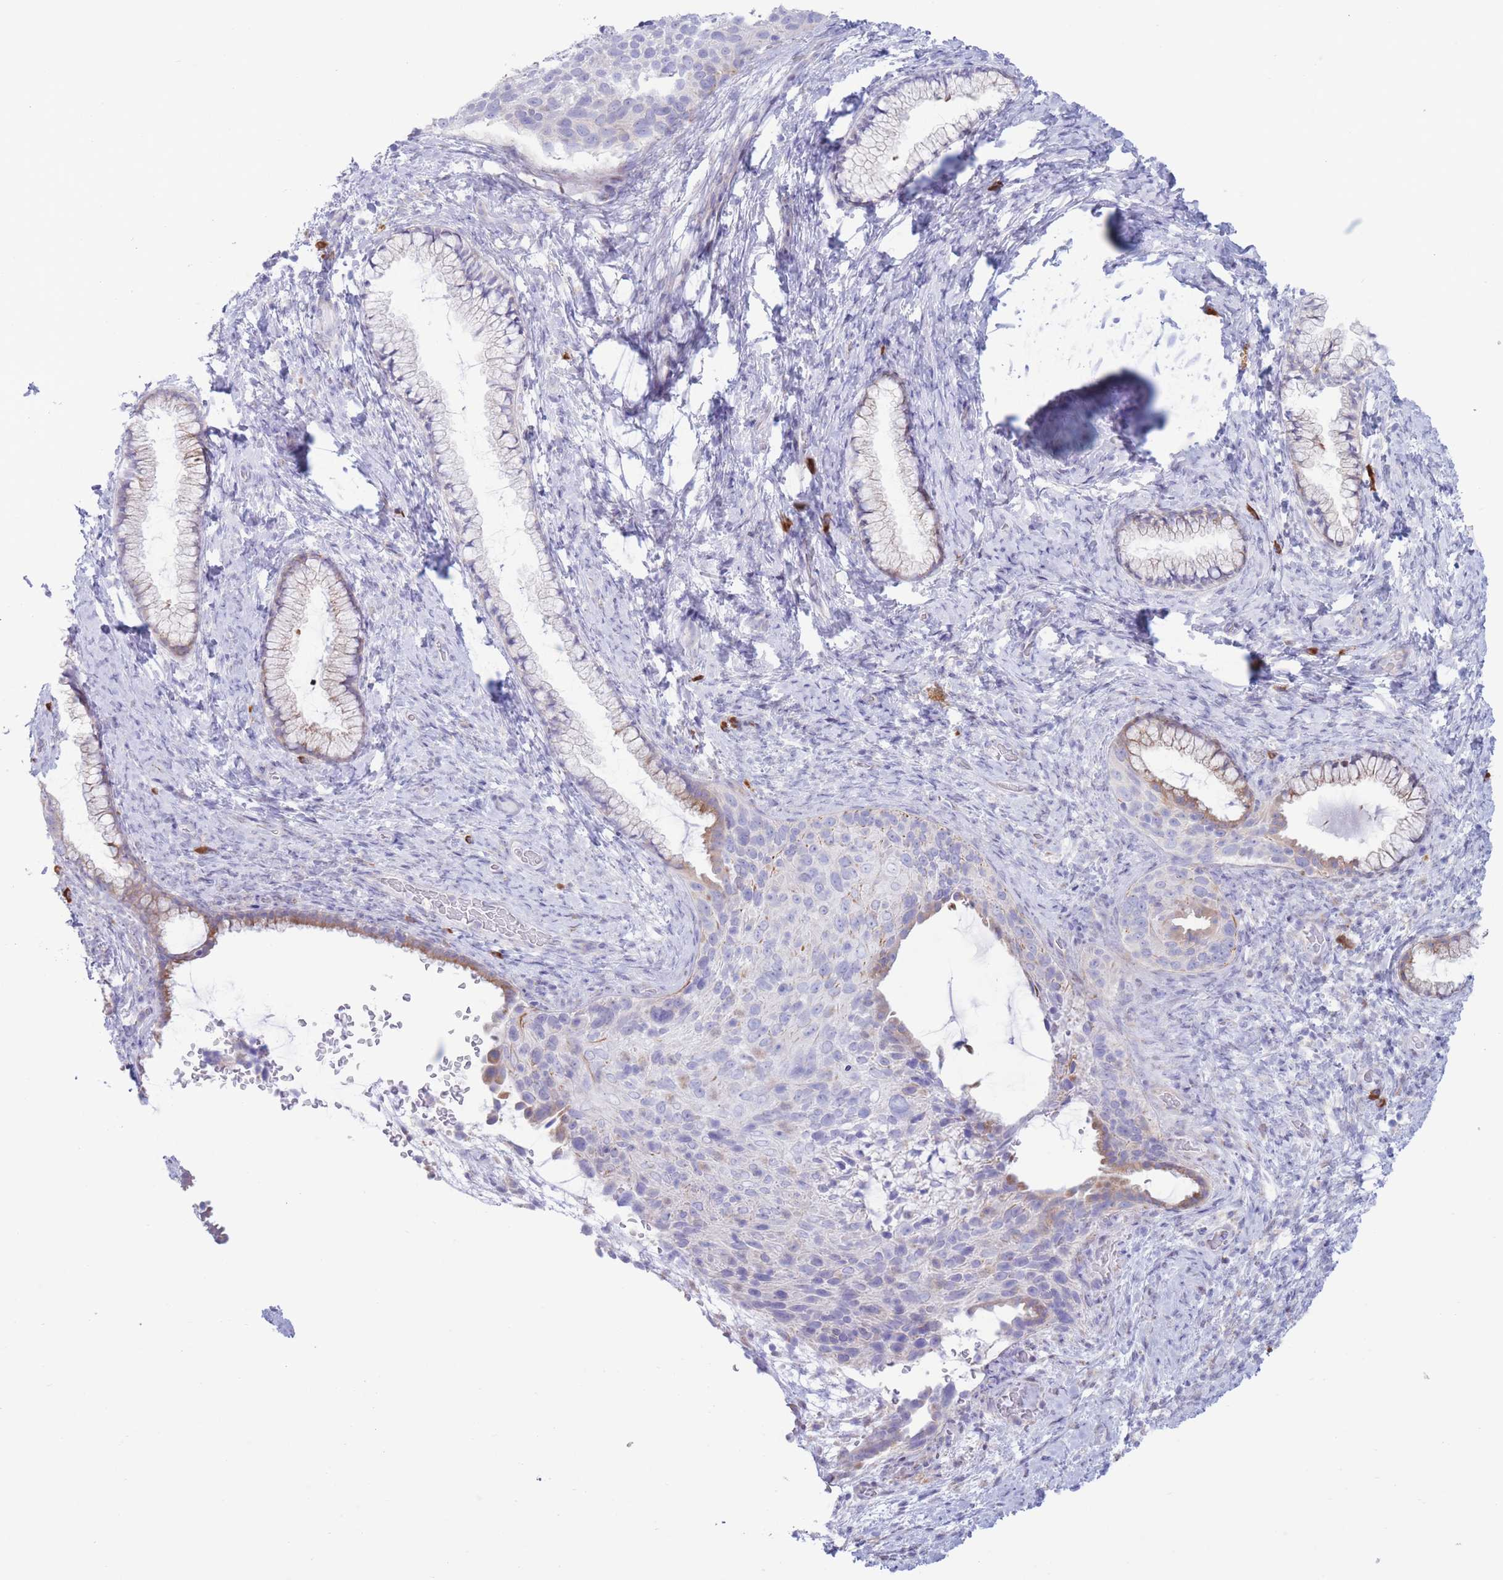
{"staining": {"intensity": "moderate", "quantity": "<25%", "location": "cytoplasmic/membranous"}, "tissue": "cervical cancer", "cell_type": "Tumor cells", "image_type": "cancer", "snomed": [{"axis": "morphology", "description": "Squamous cell carcinoma, NOS"}, {"axis": "topography", "description": "Cervix"}], "caption": "Immunohistochemical staining of human cervical squamous cell carcinoma reveals moderate cytoplasmic/membranous protein staining in approximately <25% of tumor cells.", "gene": "MYDGF", "patient": {"sex": "female", "age": 80}}